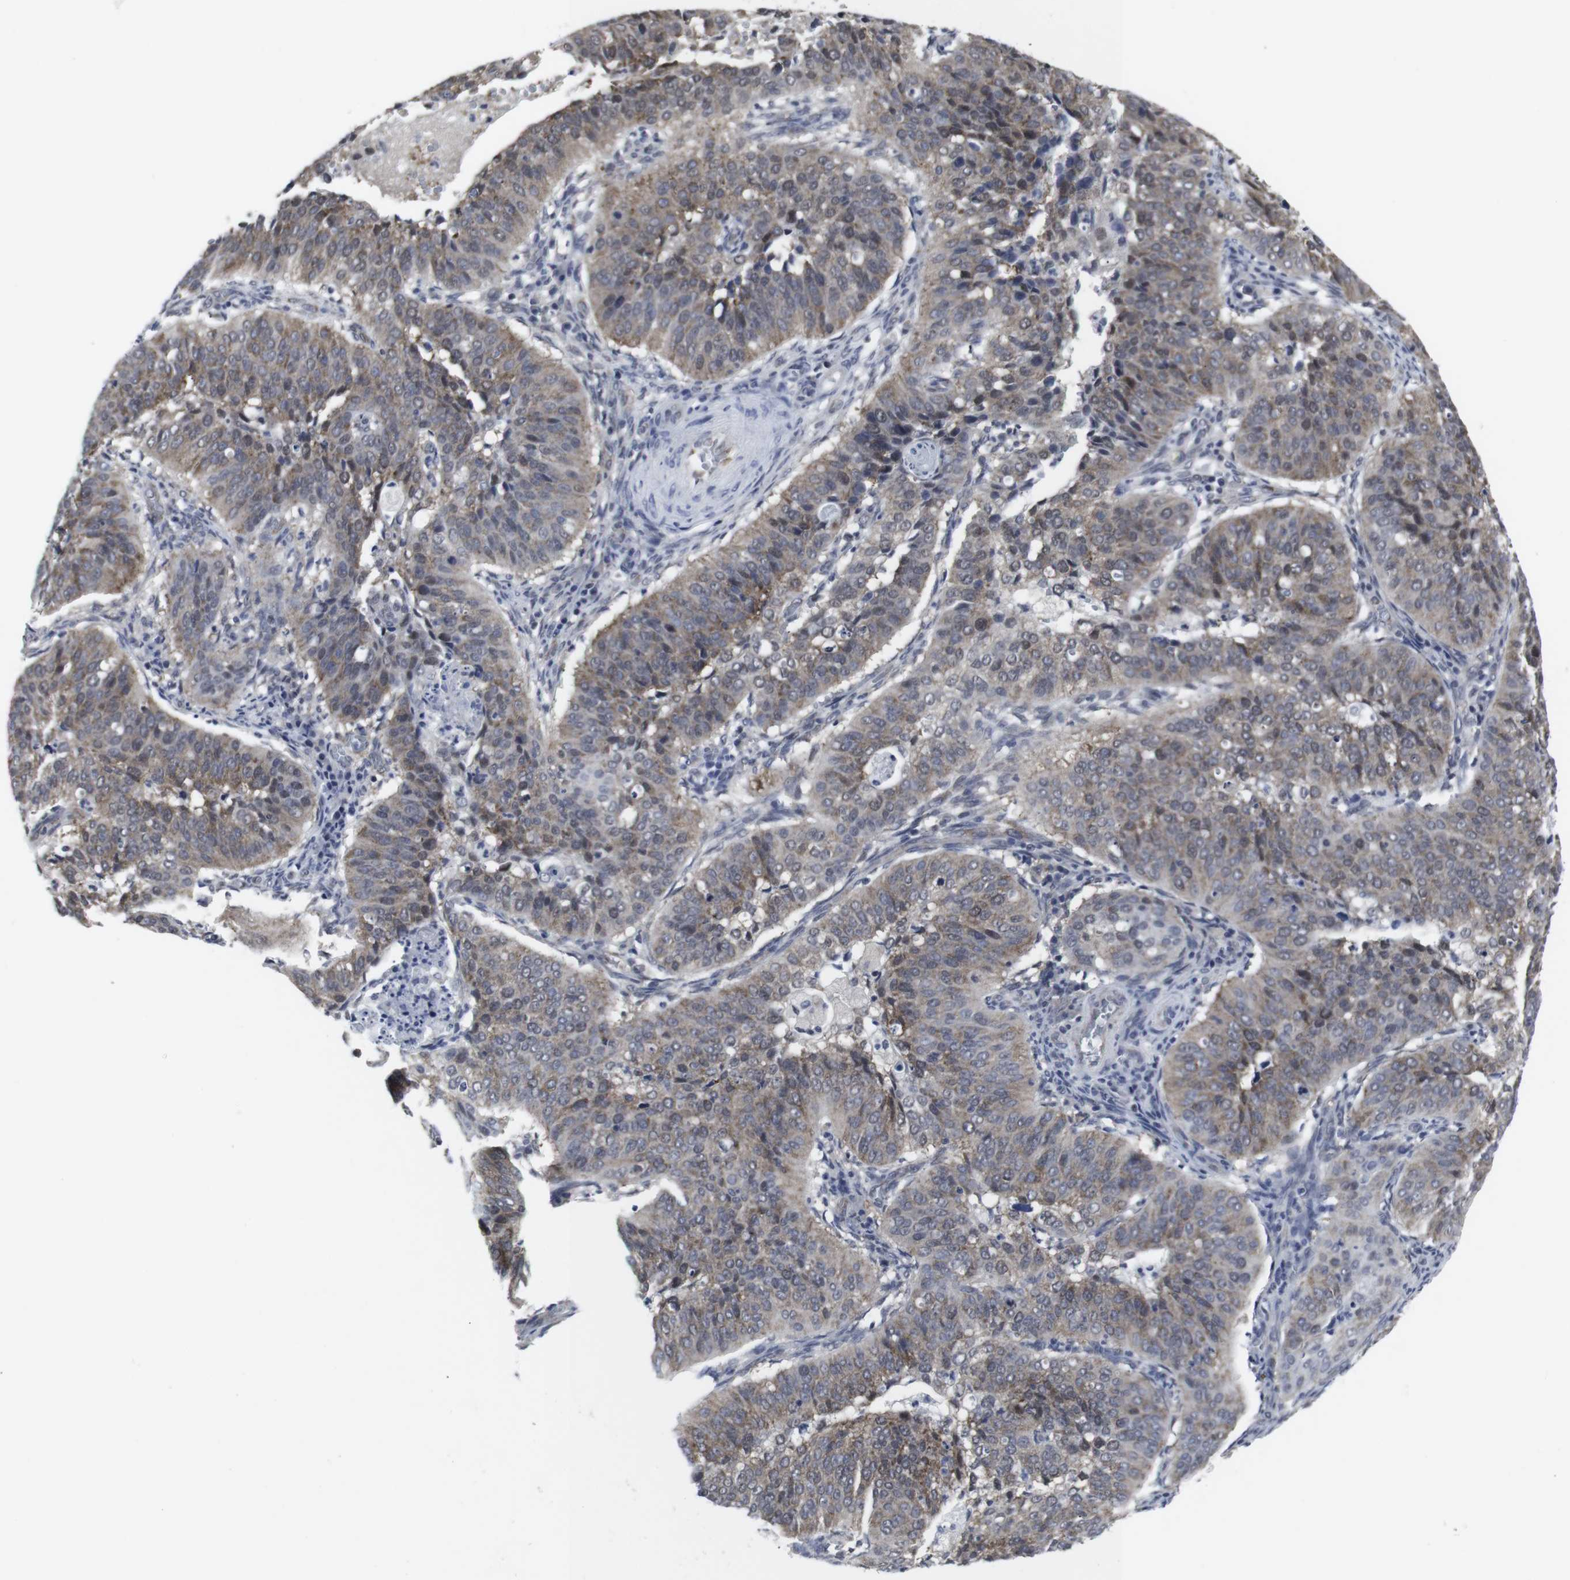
{"staining": {"intensity": "weak", "quantity": ">75%", "location": "cytoplasmic/membranous"}, "tissue": "cervical cancer", "cell_type": "Tumor cells", "image_type": "cancer", "snomed": [{"axis": "morphology", "description": "Normal tissue, NOS"}, {"axis": "morphology", "description": "Squamous cell carcinoma, NOS"}, {"axis": "topography", "description": "Cervix"}], "caption": "The image displays a brown stain indicating the presence of a protein in the cytoplasmic/membranous of tumor cells in squamous cell carcinoma (cervical).", "gene": "GEMIN2", "patient": {"sex": "female", "age": 39}}